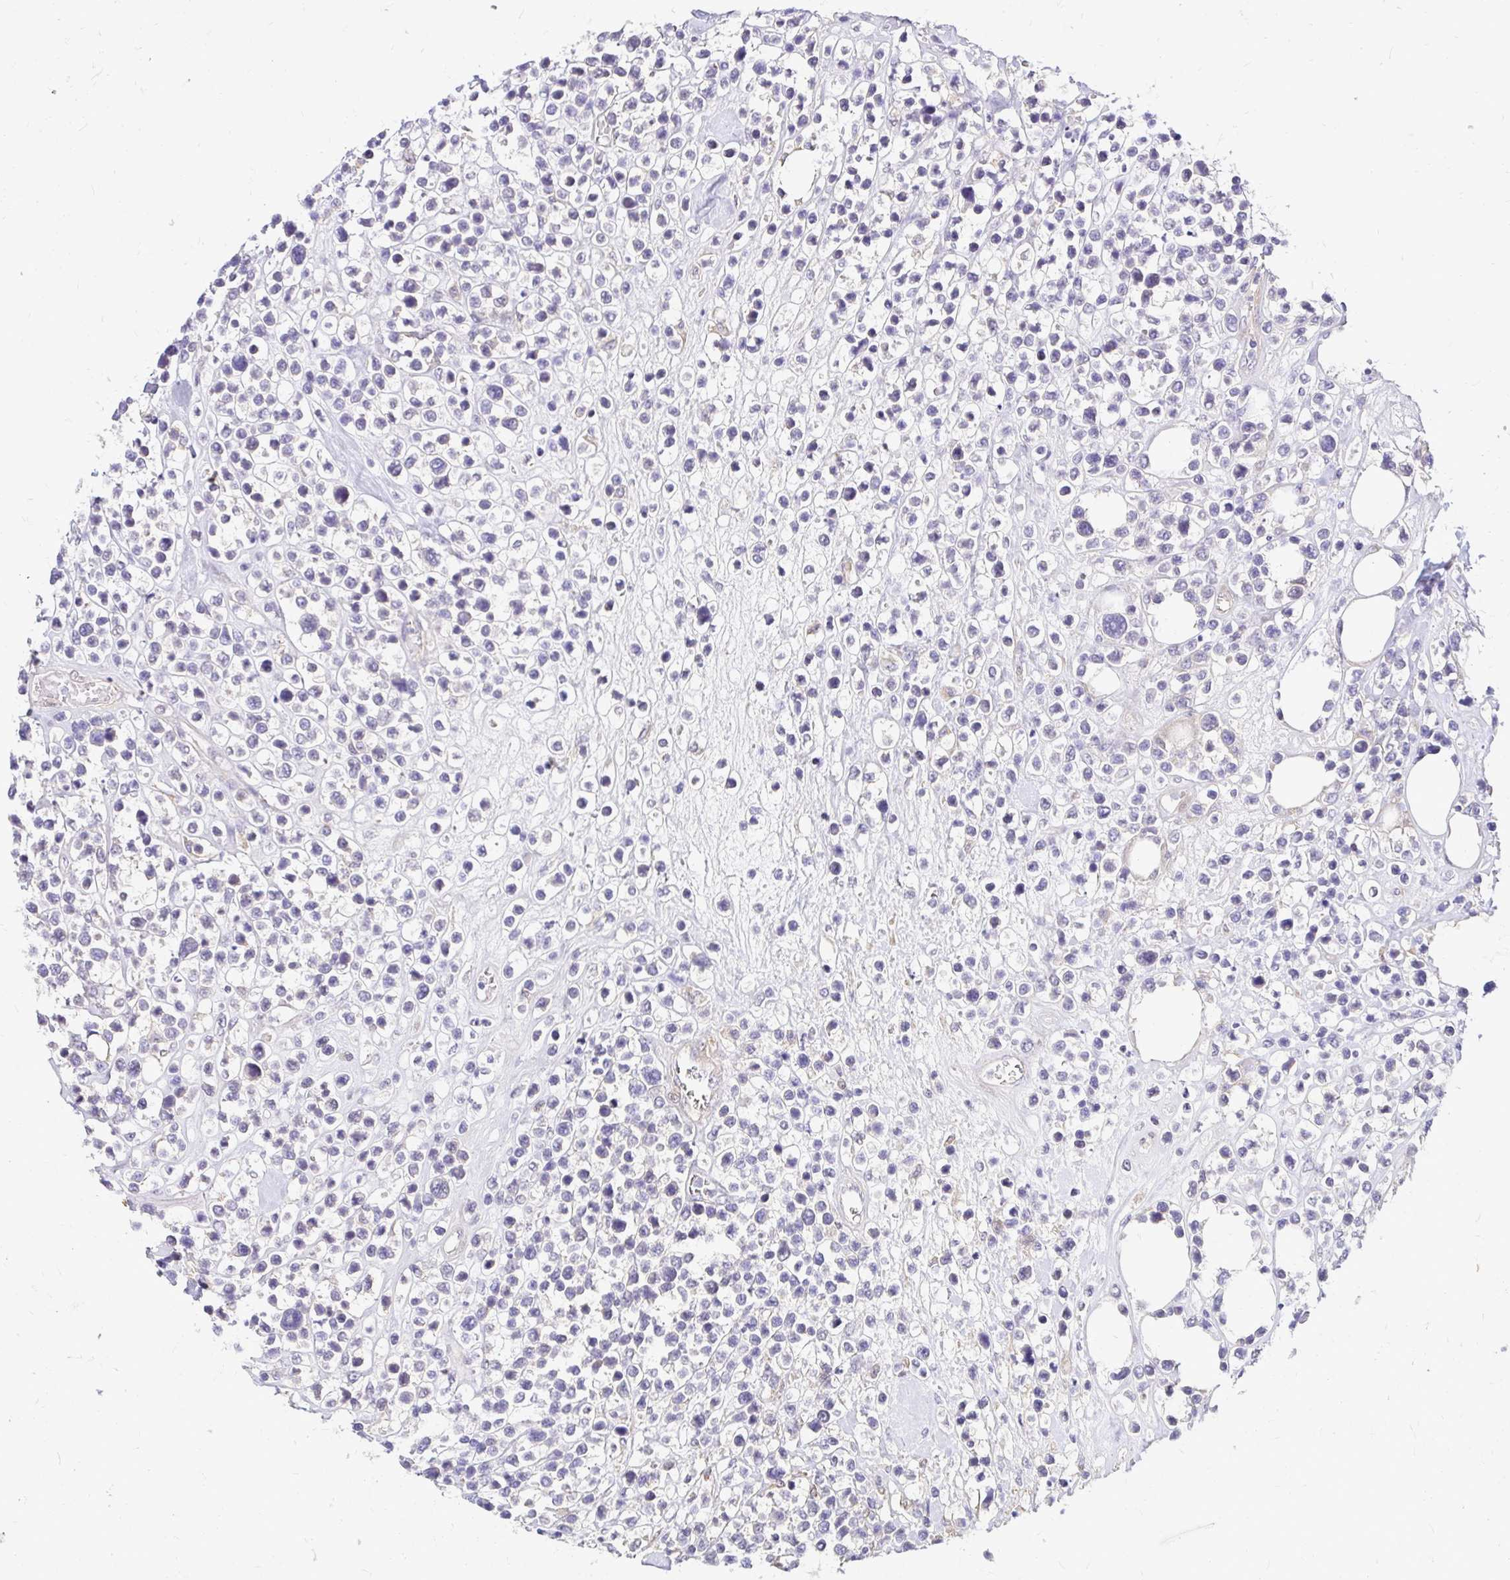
{"staining": {"intensity": "negative", "quantity": "none", "location": "none"}, "tissue": "lymphoma", "cell_type": "Tumor cells", "image_type": "cancer", "snomed": [{"axis": "morphology", "description": "Malignant lymphoma, non-Hodgkin's type, Low grade"}, {"axis": "topography", "description": "Lymph node"}], "caption": "High magnification brightfield microscopy of low-grade malignant lymphoma, non-Hodgkin's type stained with DAB (3,3'-diaminobenzidine) (brown) and counterstained with hematoxylin (blue): tumor cells show no significant expression. (DAB immunohistochemistry, high magnification).", "gene": "YAP1", "patient": {"sex": "male", "age": 60}}